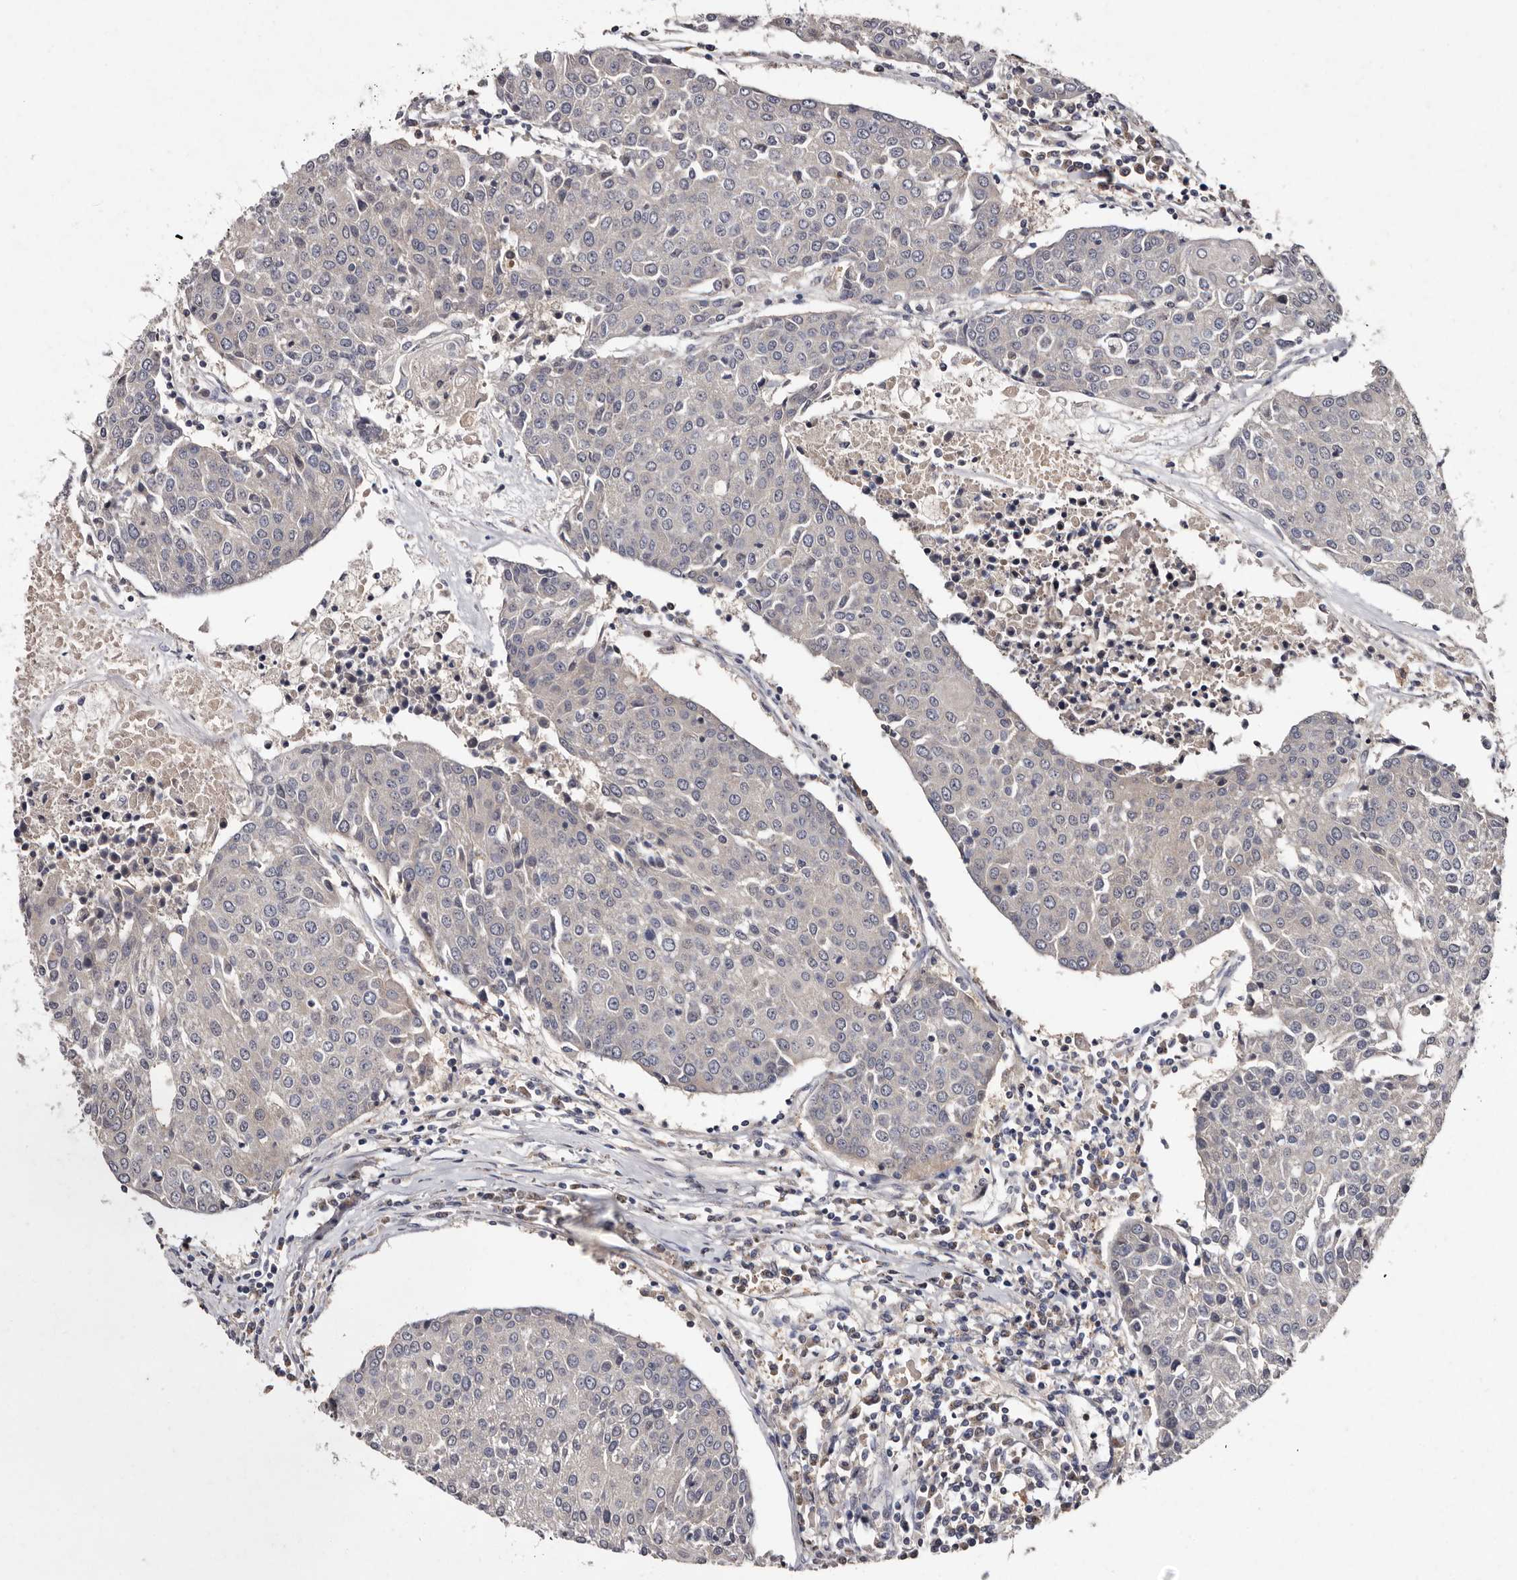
{"staining": {"intensity": "negative", "quantity": "none", "location": "none"}, "tissue": "urothelial cancer", "cell_type": "Tumor cells", "image_type": "cancer", "snomed": [{"axis": "morphology", "description": "Urothelial carcinoma, High grade"}, {"axis": "topography", "description": "Urinary bladder"}], "caption": "IHC photomicrograph of neoplastic tissue: human urothelial cancer stained with DAB (3,3'-diaminobenzidine) exhibits no significant protein positivity in tumor cells. (DAB immunohistochemistry, high magnification).", "gene": "DNPH1", "patient": {"sex": "female", "age": 85}}